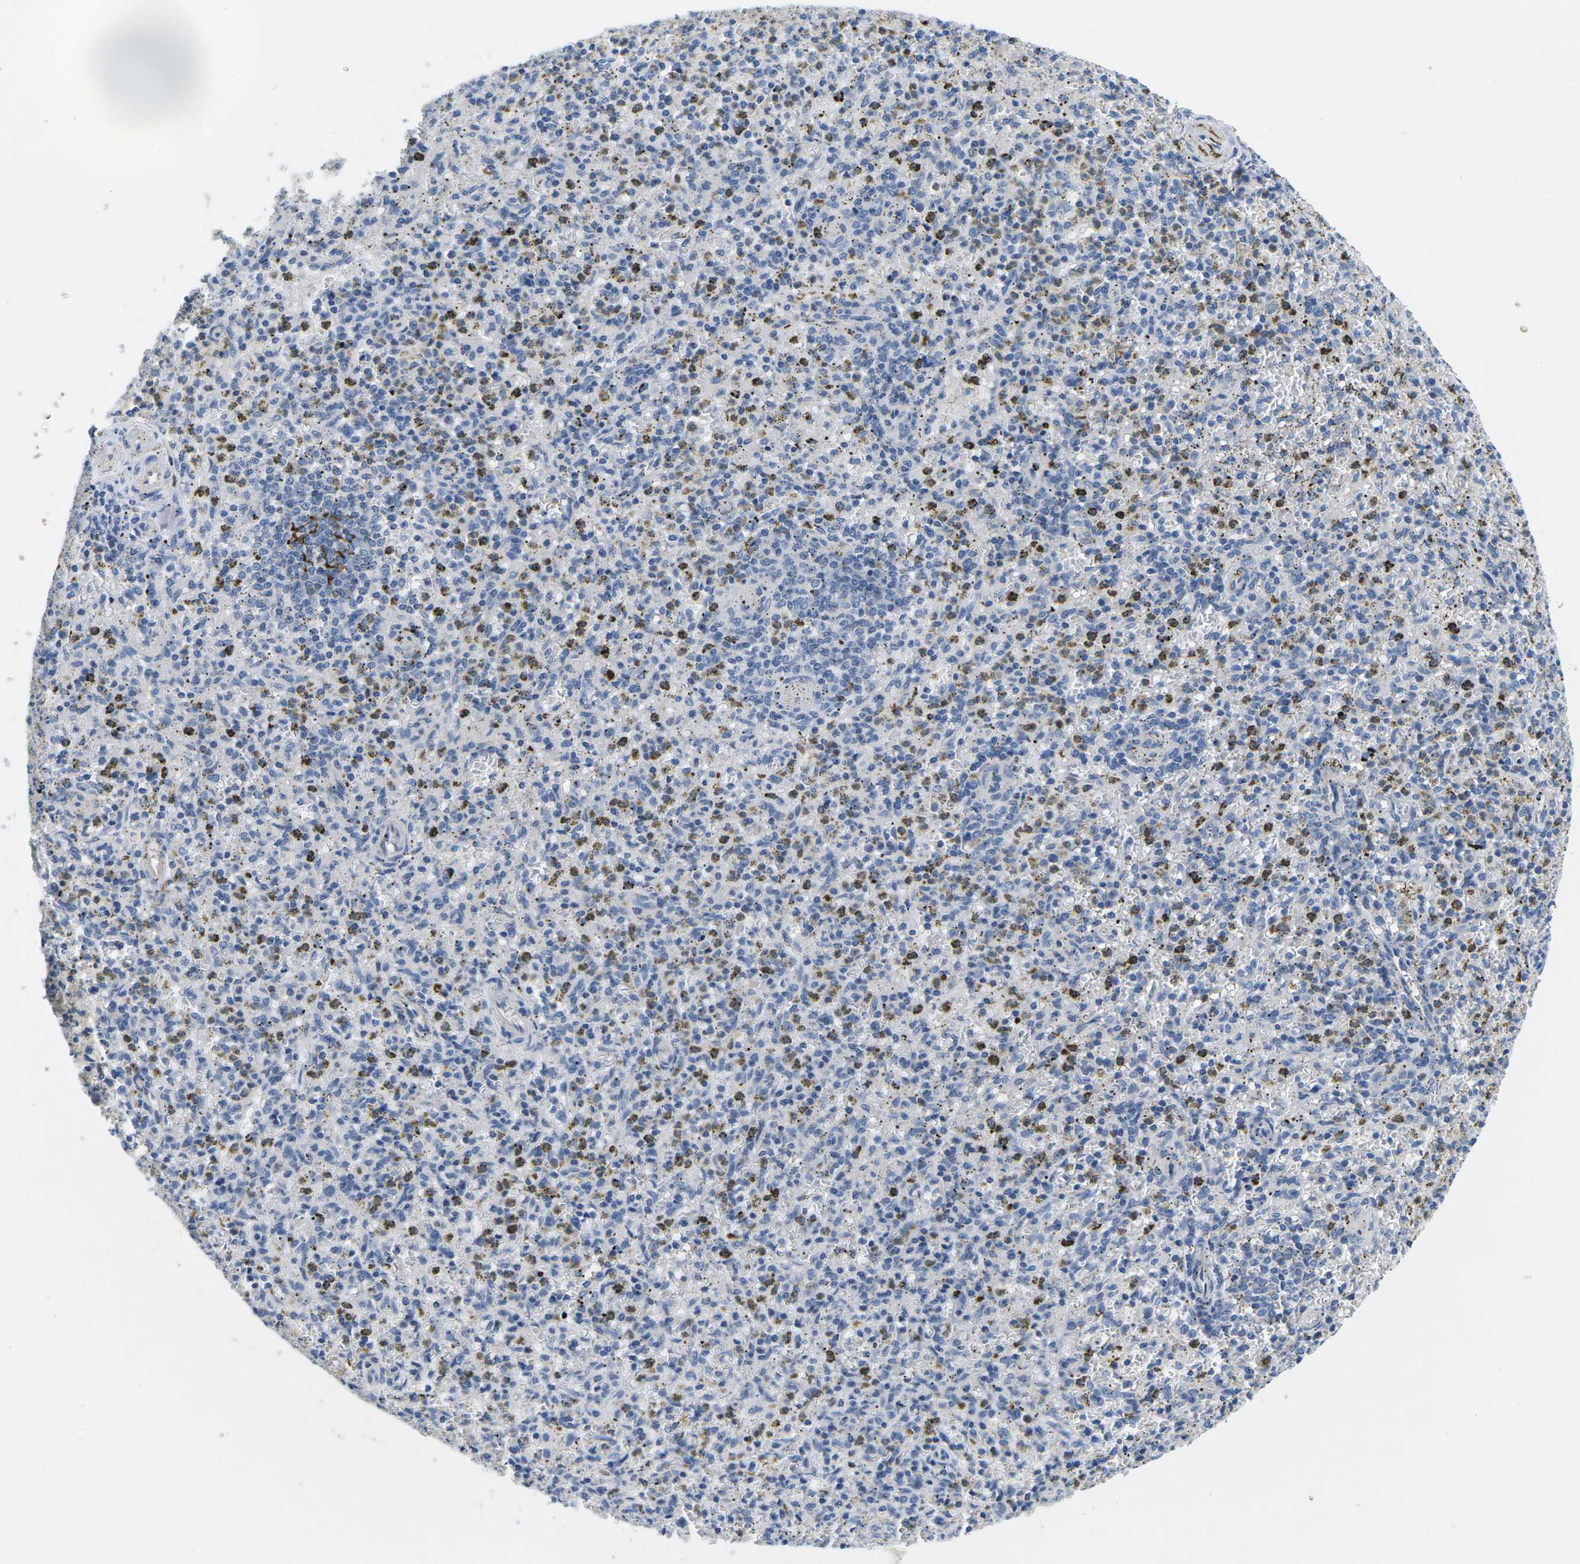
{"staining": {"intensity": "negative", "quantity": "none", "location": "none"}, "tissue": "spleen", "cell_type": "Cells in red pulp", "image_type": "normal", "snomed": [{"axis": "morphology", "description": "Normal tissue, NOS"}, {"axis": "topography", "description": "Spleen"}], "caption": "A high-resolution photomicrograph shows IHC staining of unremarkable spleen, which reveals no significant expression in cells in red pulp. Brightfield microscopy of immunohistochemistry stained with DAB (3,3'-diaminobenzidine) (brown) and hematoxylin (blue), captured at high magnification.", "gene": "TSPAN2", "patient": {"sex": "male", "age": 72}}